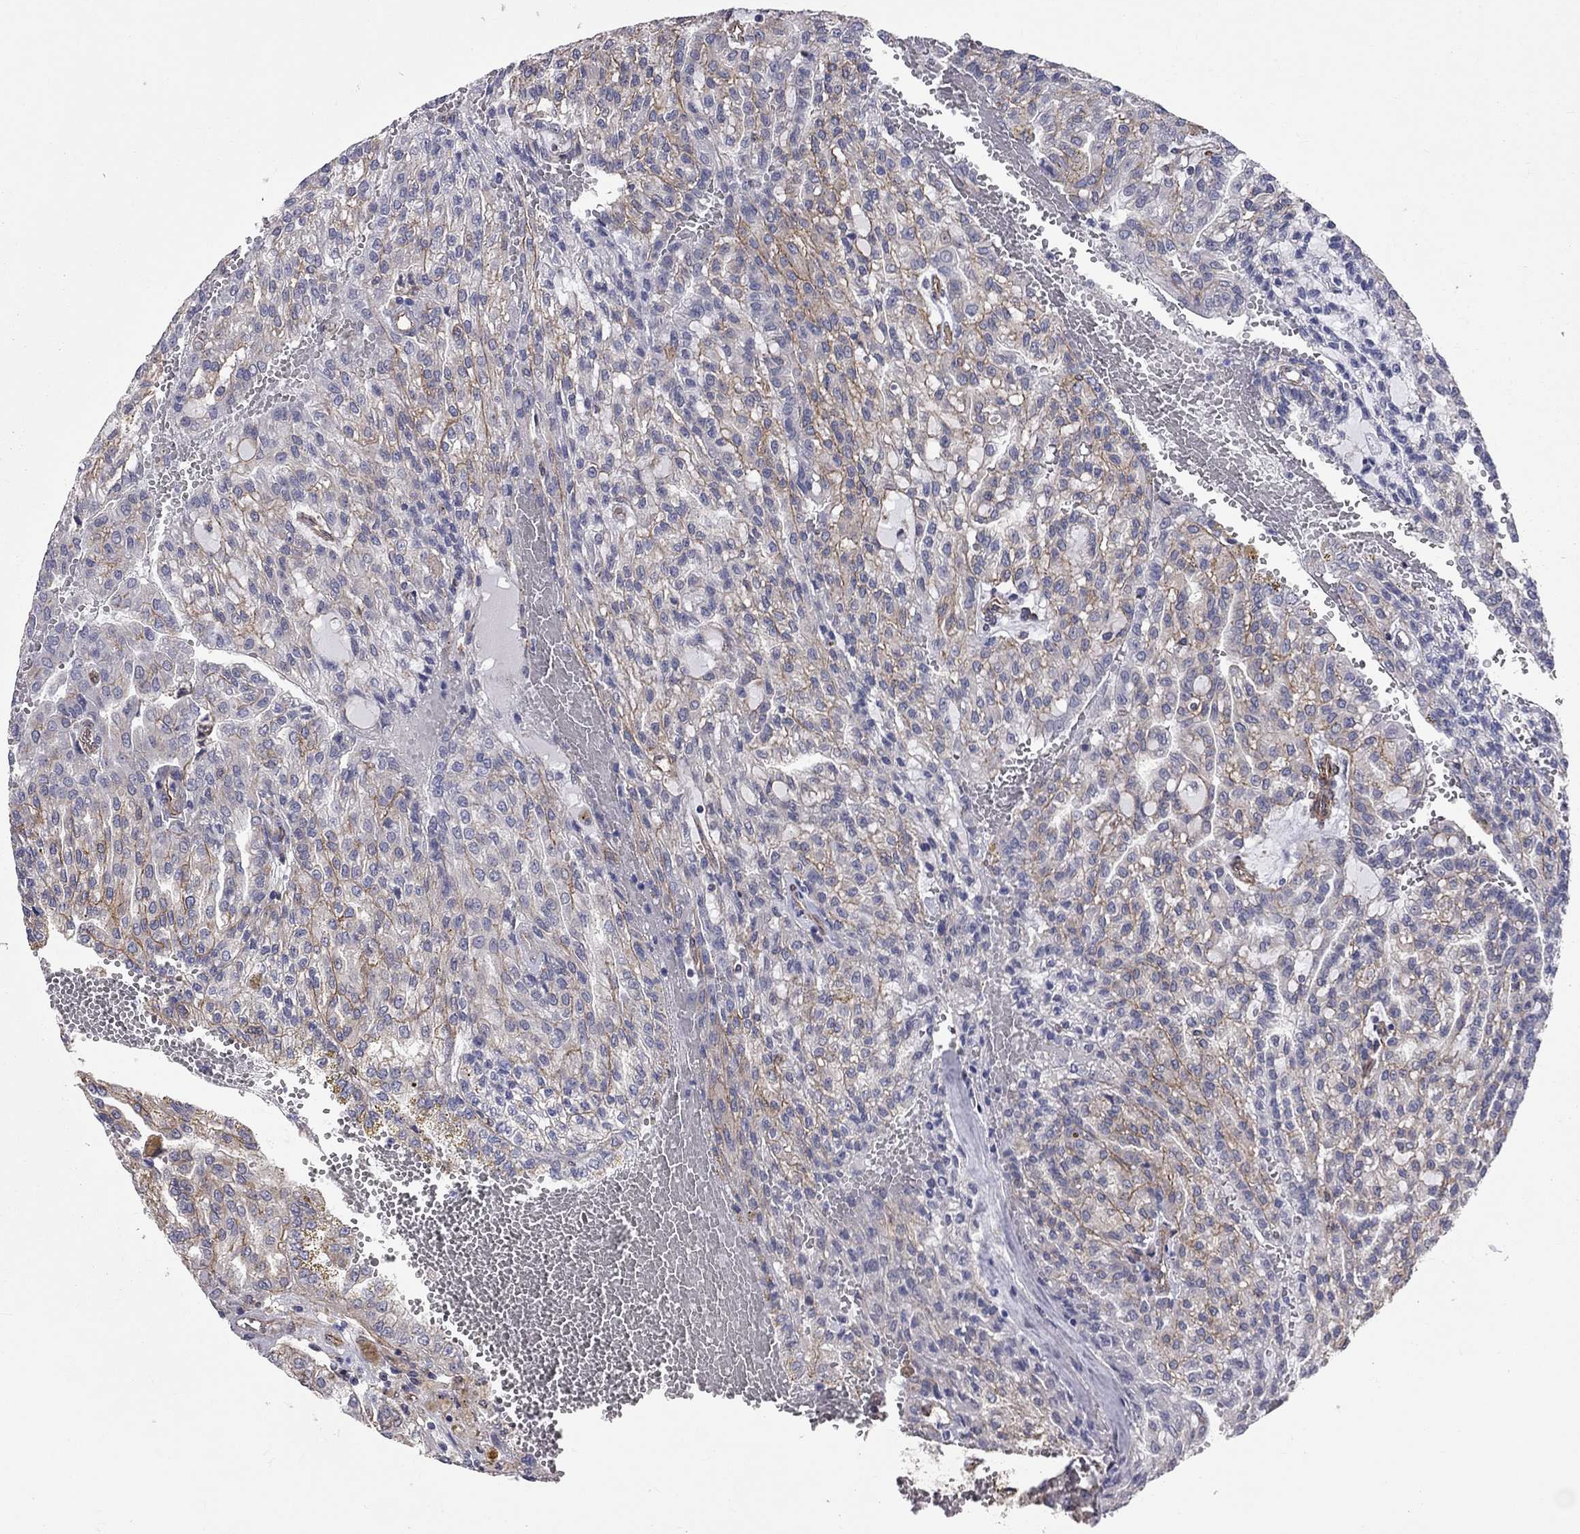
{"staining": {"intensity": "strong", "quantity": "<25%", "location": "cytoplasmic/membranous"}, "tissue": "renal cancer", "cell_type": "Tumor cells", "image_type": "cancer", "snomed": [{"axis": "morphology", "description": "Adenocarcinoma, NOS"}, {"axis": "topography", "description": "Kidney"}], "caption": "Adenocarcinoma (renal) was stained to show a protein in brown. There is medium levels of strong cytoplasmic/membranous staining in approximately <25% of tumor cells.", "gene": "BICDL2", "patient": {"sex": "male", "age": 63}}